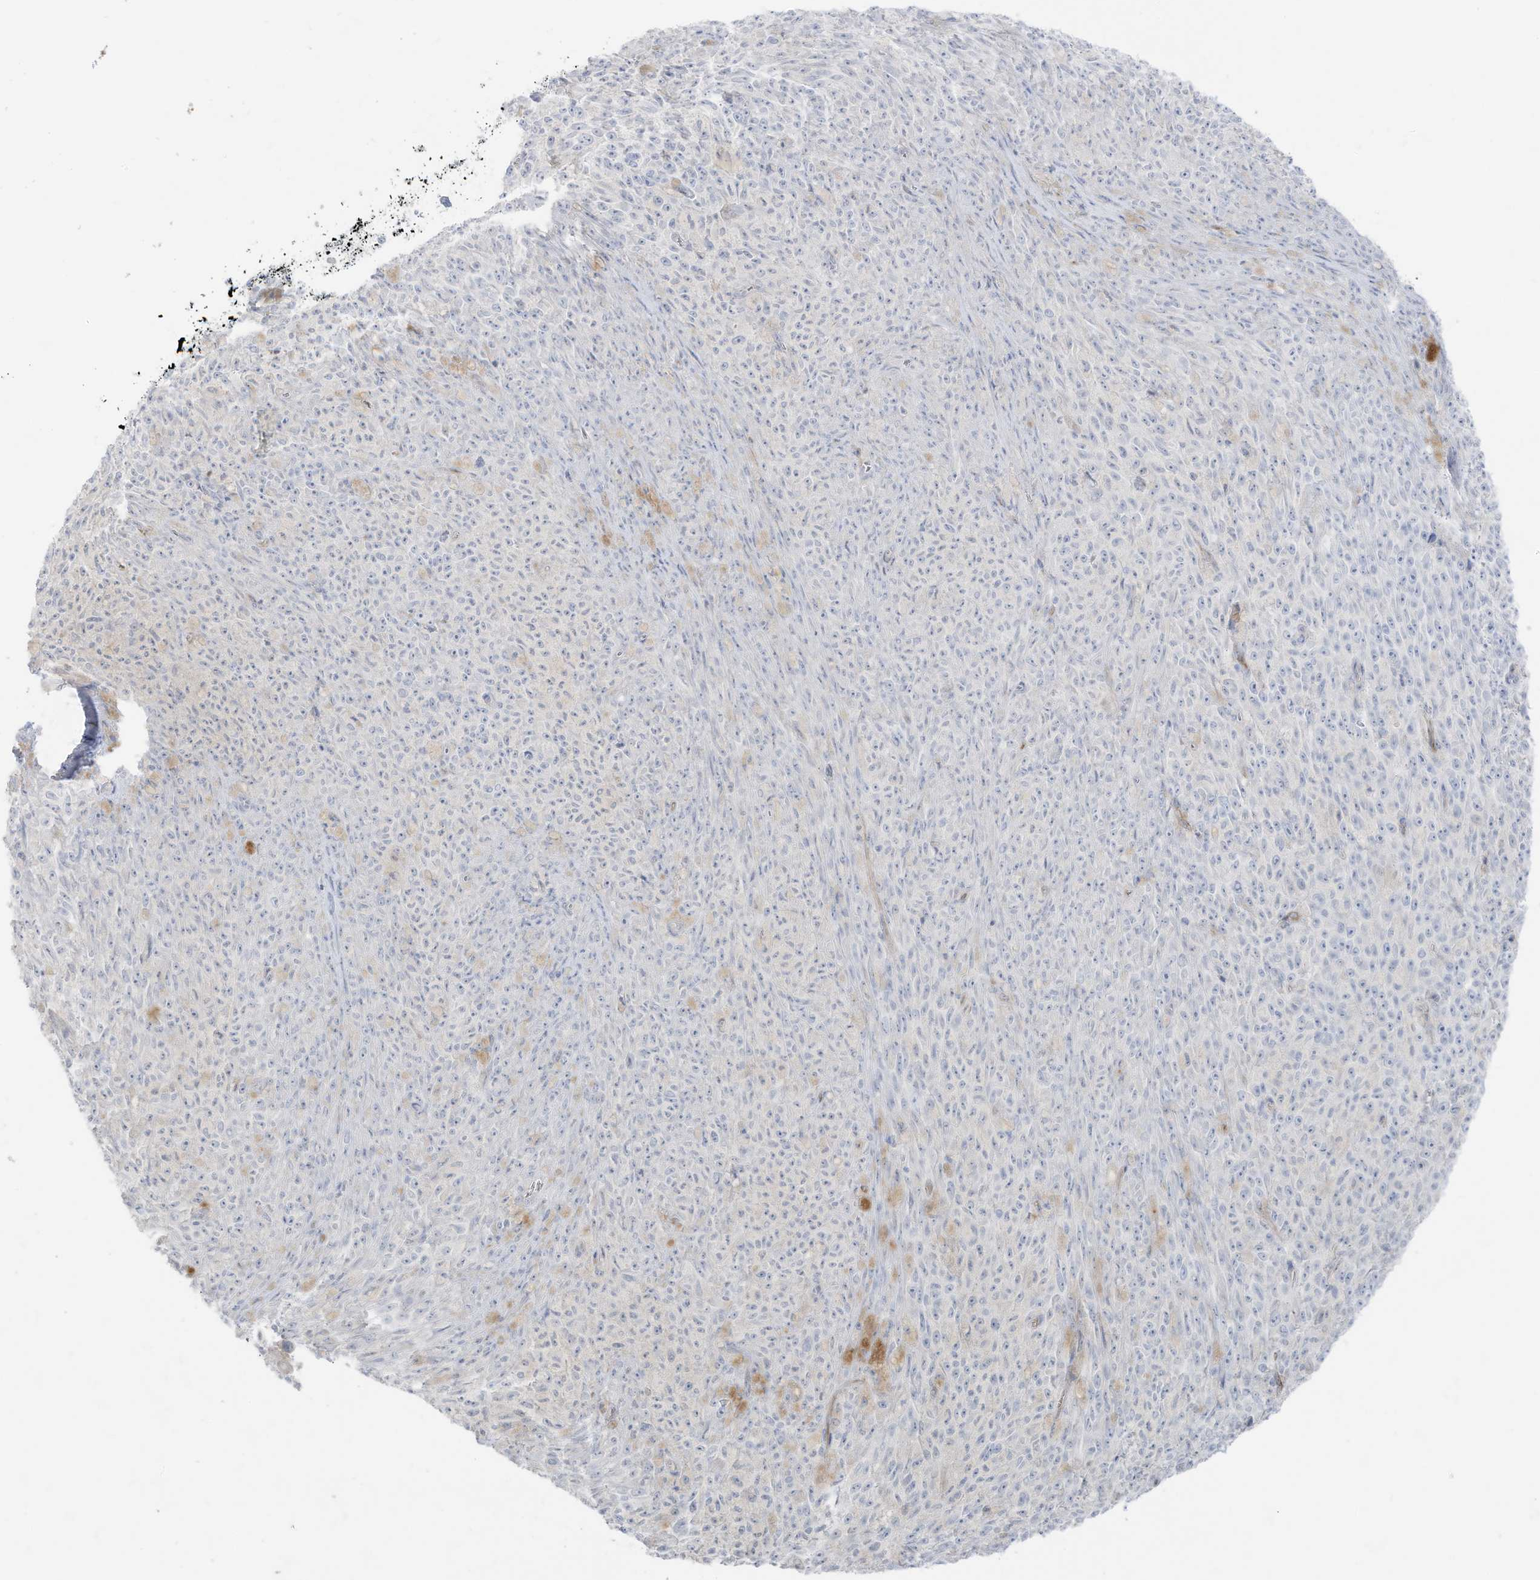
{"staining": {"intensity": "negative", "quantity": "none", "location": "none"}, "tissue": "melanoma", "cell_type": "Tumor cells", "image_type": "cancer", "snomed": [{"axis": "morphology", "description": "Malignant melanoma, NOS"}, {"axis": "topography", "description": "Skin"}], "caption": "Tumor cells show no significant protein expression in malignant melanoma.", "gene": "C11orf87", "patient": {"sex": "female", "age": 82}}